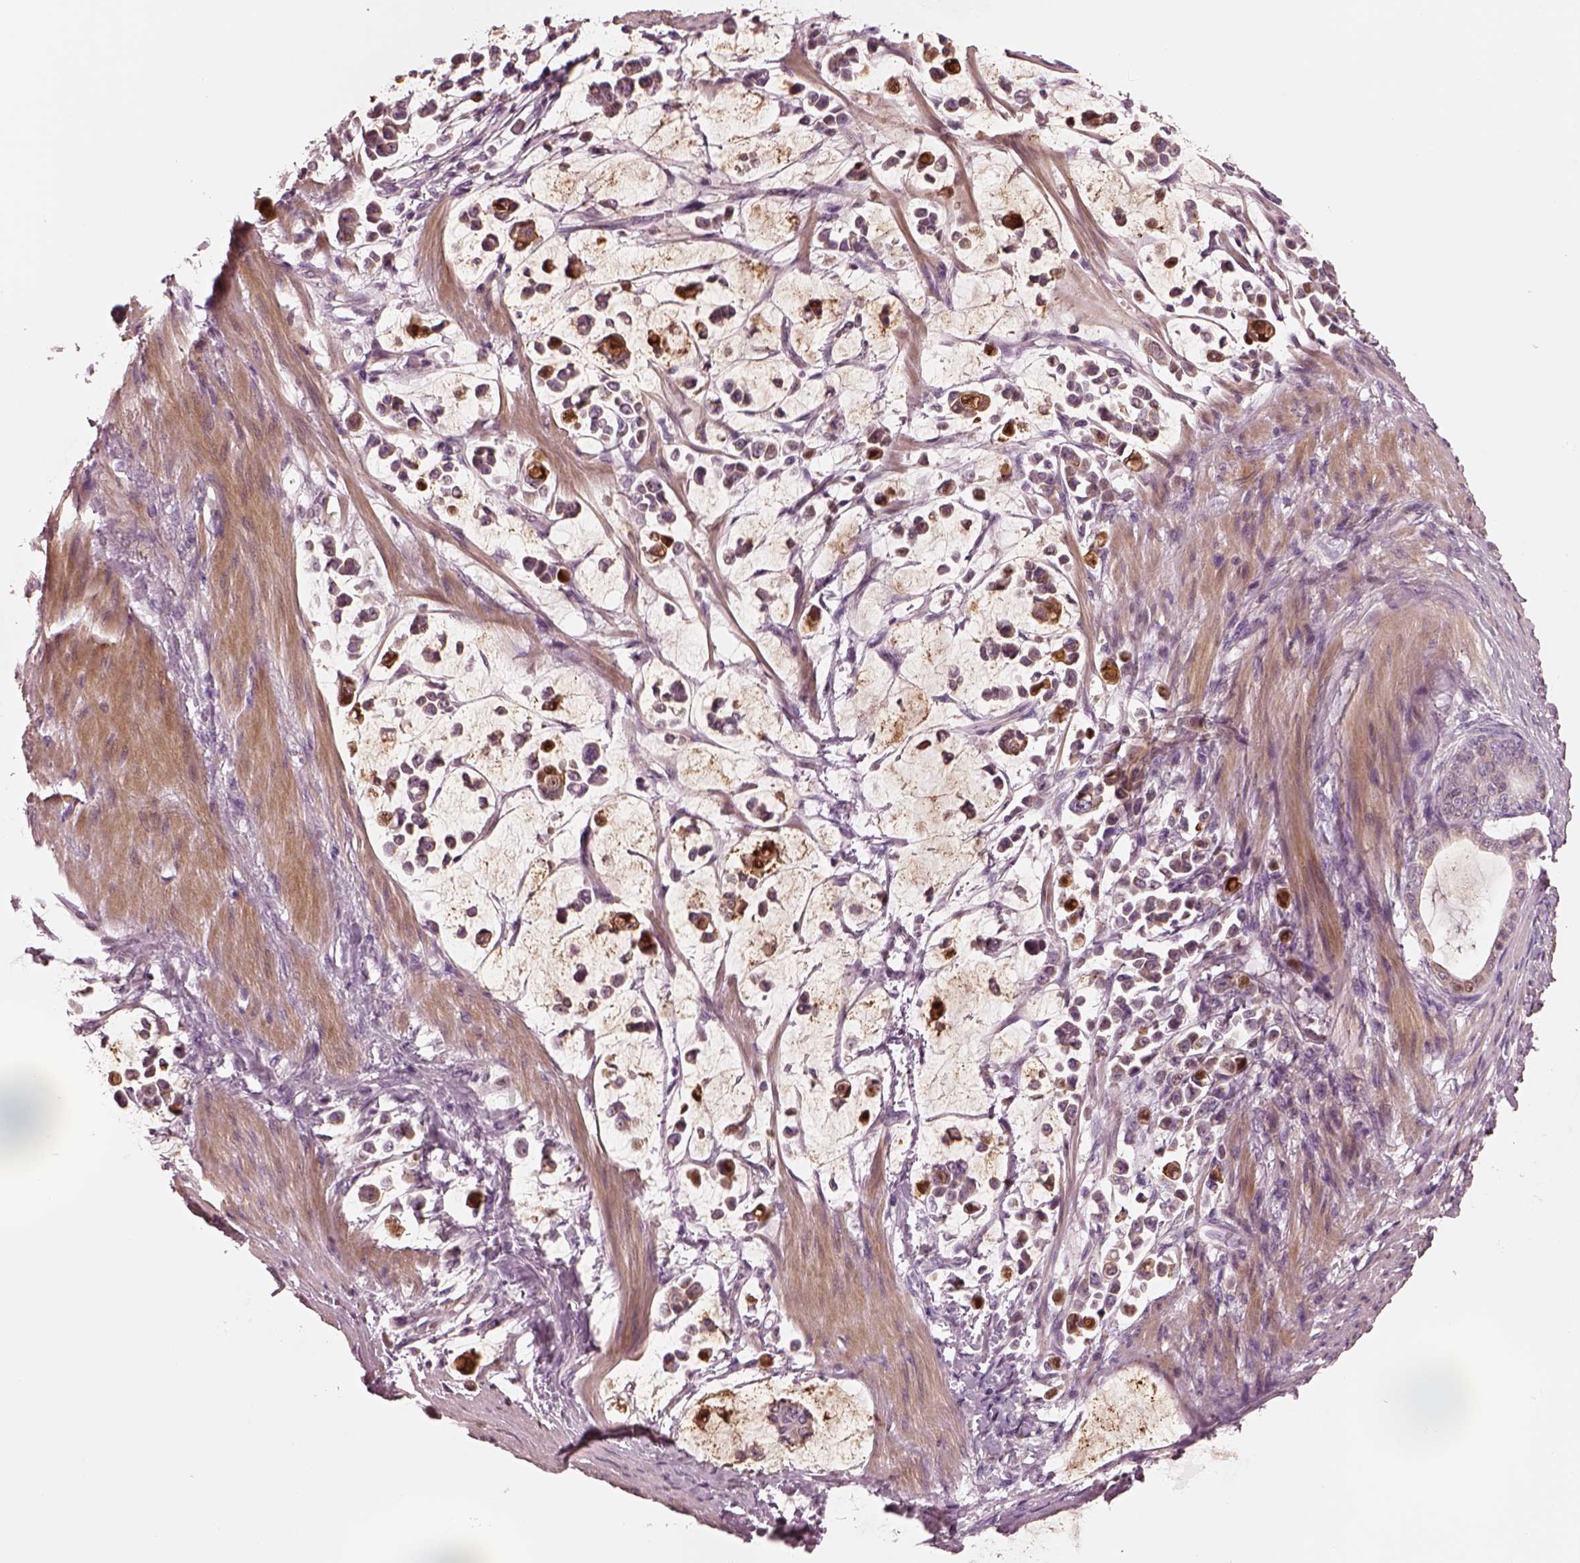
{"staining": {"intensity": "moderate", "quantity": "<25%", "location": "cytoplasmic/membranous"}, "tissue": "stomach cancer", "cell_type": "Tumor cells", "image_type": "cancer", "snomed": [{"axis": "morphology", "description": "Adenocarcinoma, NOS"}, {"axis": "topography", "description": "Stomach"}], "caption": "Human adenocarcinoma (stomach) stained for a protein (brown) reveals moderate cytoplasmic/membranous positive expression in about <25% of tumor cells.", "gene": "SDCBP2", "patient": {"sex": "male", "age": 82}}